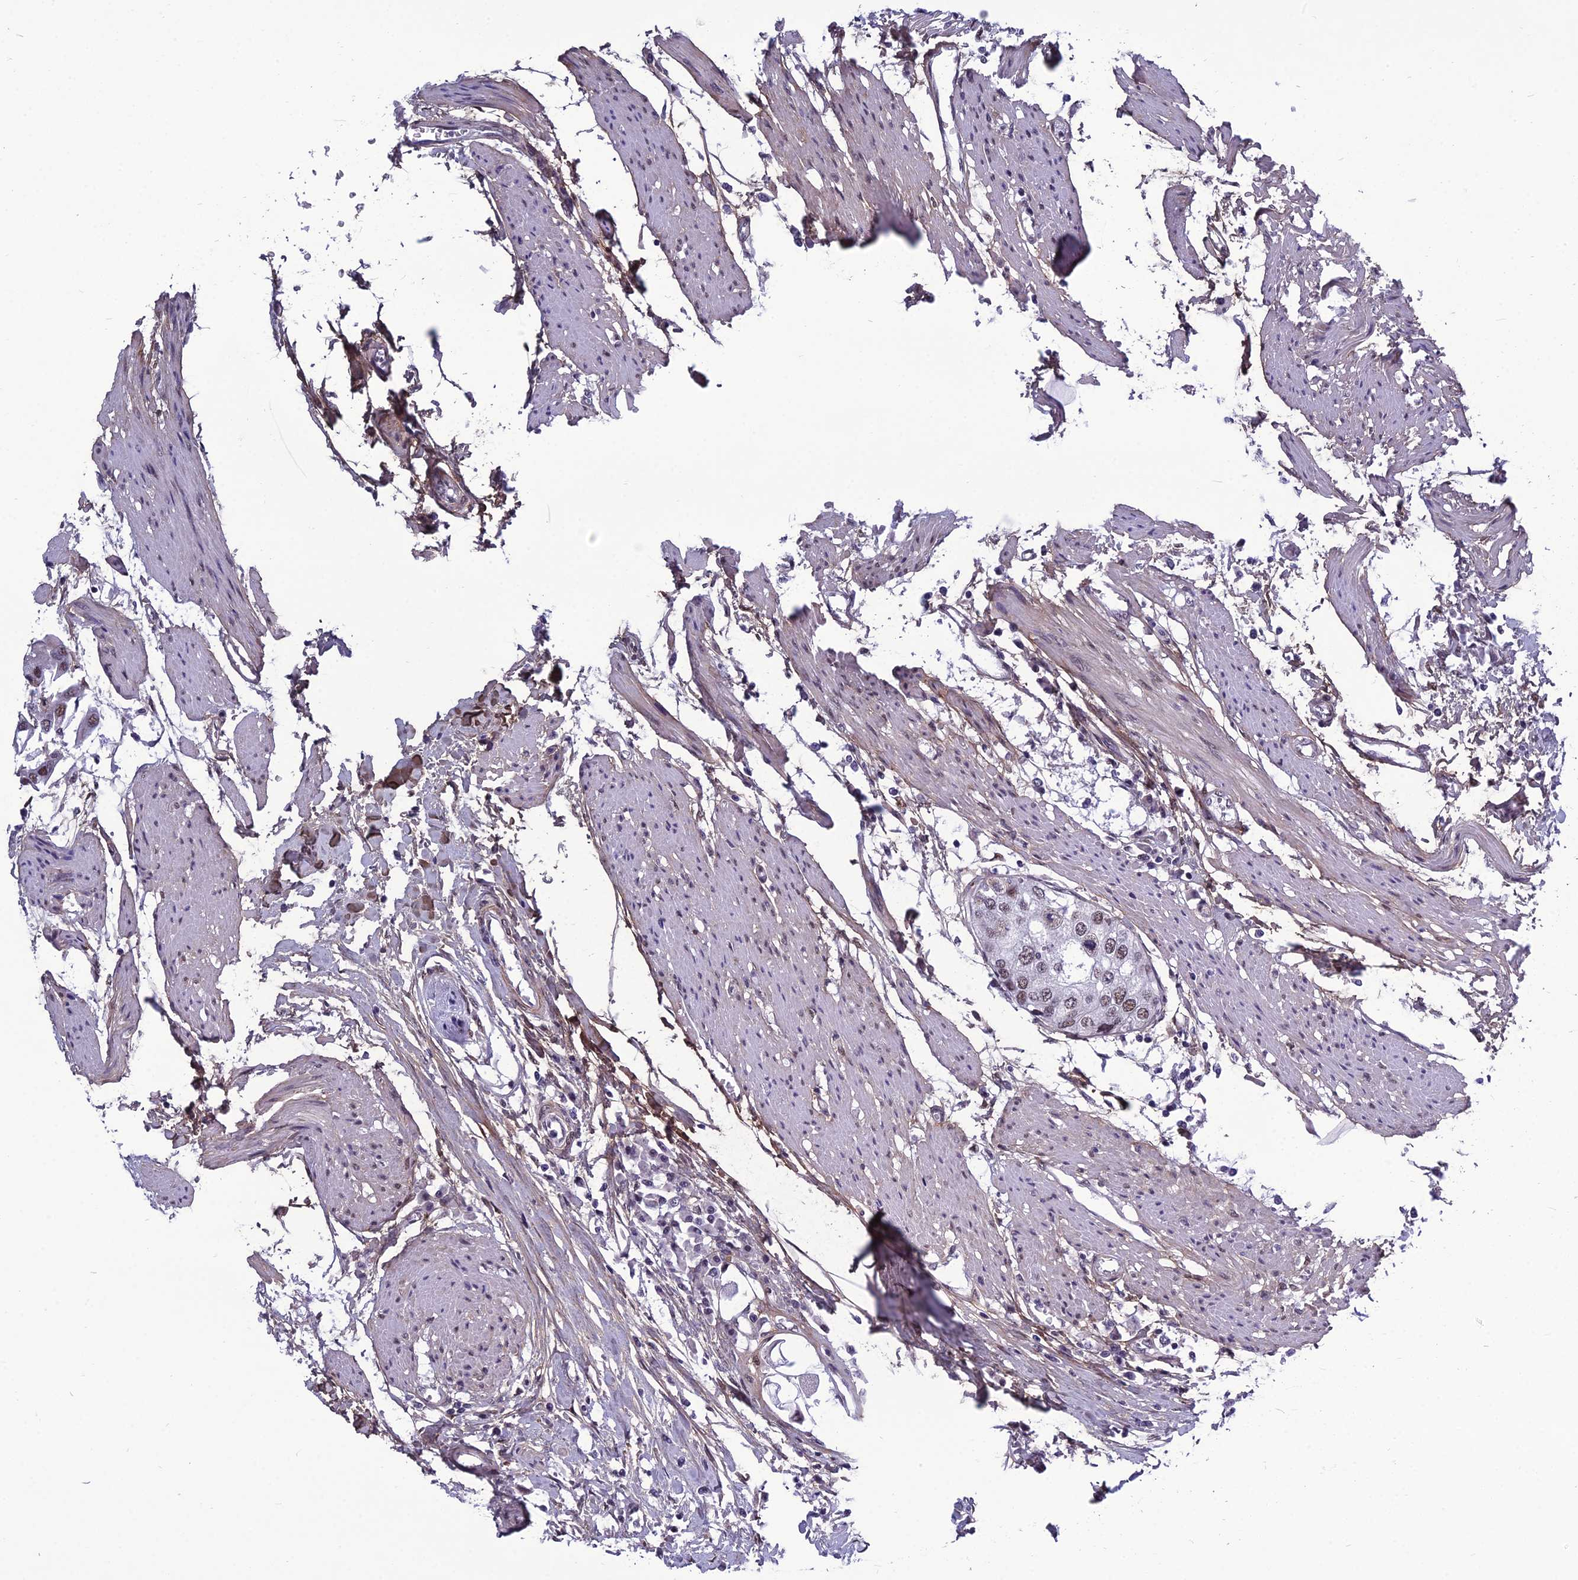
{"staining": {"intensity": "moderate", "quantity": "<25%", "location": "nuclear"}, "tissue": "urothelial cancer", "cell_type": "Tumor cells", "image_type": "cancer", "snomed": [{"axis": "morphology", "description": "Urothelial carcinoma, High grade"}, {"axis": "topography", "description": "Urinary bladder"}], "caption": "High-grade urothelial carcinoma was stained to show a protein in brown. There is low levels of moderate nuclear expression in about <25% of tumor cells.", "gene": "RSRC1", "patient": {"sex": "male", "age": 64}}